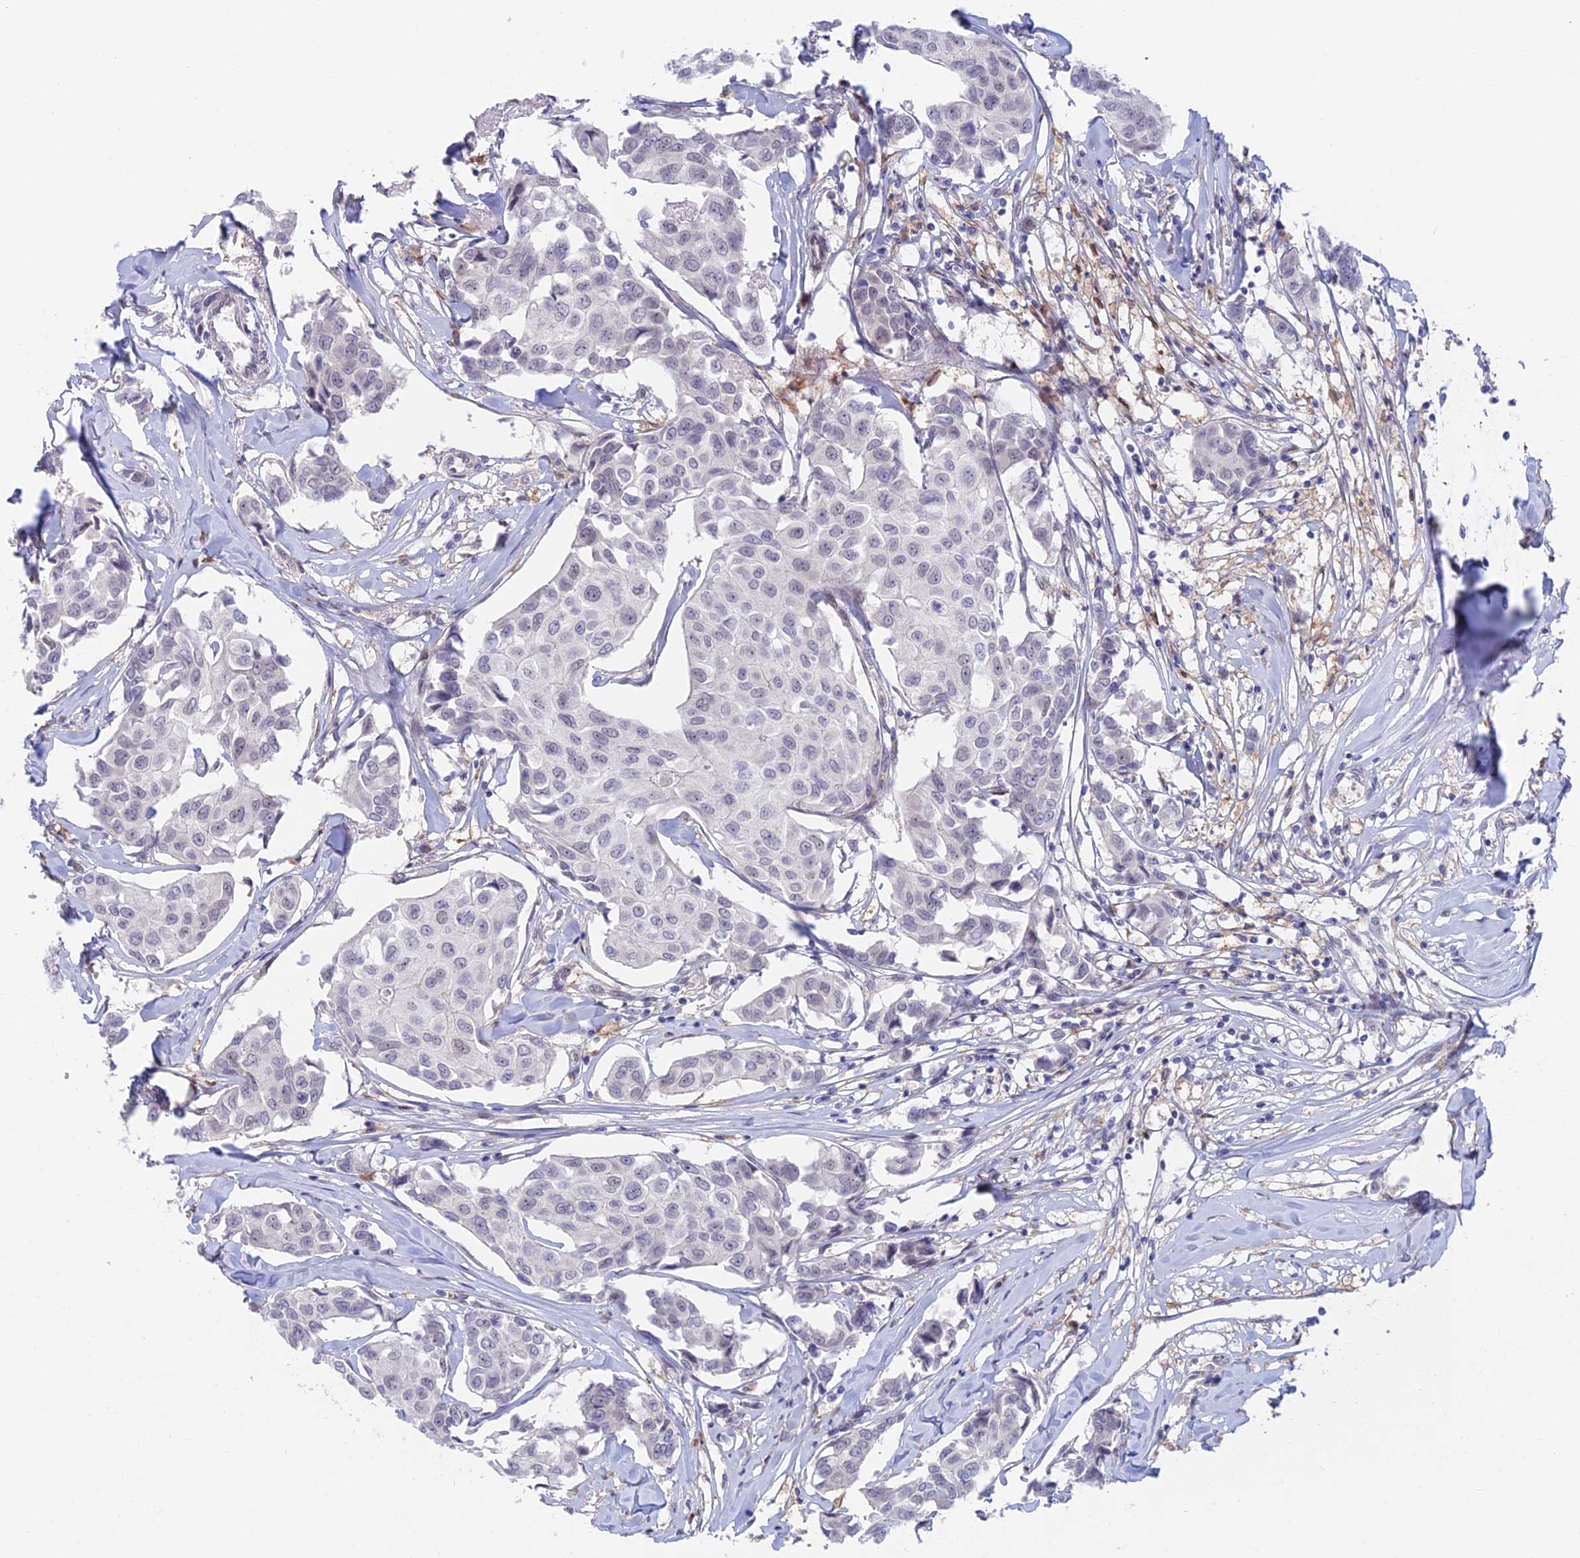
{"staining": {"intensity": "negative", "quantity": "none", "location": "none"}, "tissue": "breast cancer", "cell_type": "Tumor cells", "image_type": "cancer", "snomed": [{"axis": "morphology", "description": "Duct carcinoma"}, {"axis": "topography", "description": "Breast"}], "caption": "Protein analysis of infiltrating ductal carcinoma (breast) exhibits no significant staining in tumor cells.", "gene": "ZUP1", "patient": {"sex": "female", "age": 80}}